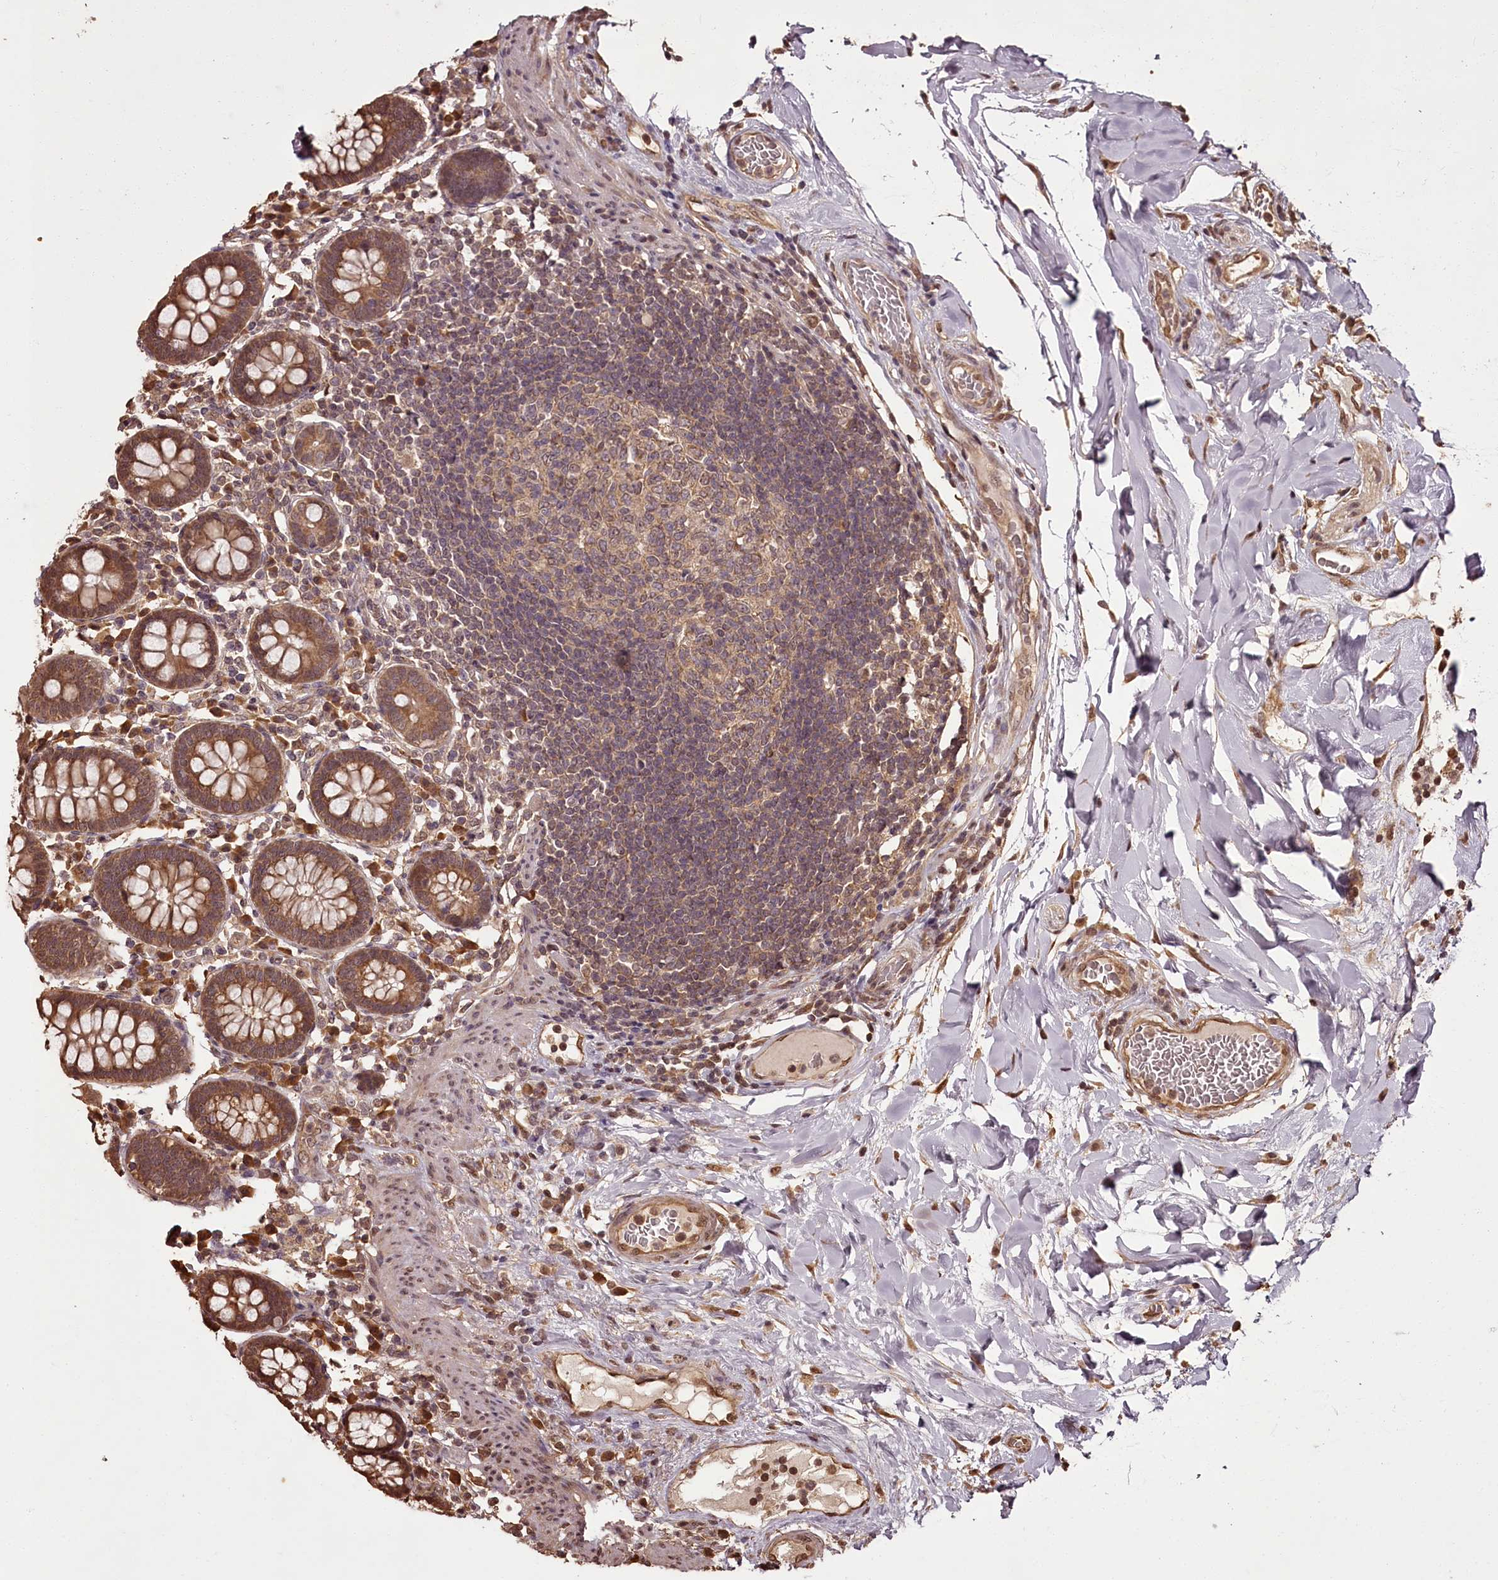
{"staining": {"intensity": "moderate", "quantity": ">75%", "location": "cytoplasmic/membranous,nuclear"}, "tissue": "colon", "cell_type": "Endothelial cells", "image_type": "normal", "snomed": [{"axis": "morphology", "description": "Normal tissue, NOS"}, {"axis": "topography", "description": "Colon"}], "caption": "A high-resolution histopathology image shows immunohistochemistry staining of unremarkable colon, which displays moderate cytoplasmic/membranous,nuclear positivity in about >75% of endothelial cells.", "gene": "NPRL2", "patient": {"sex": "female", "age": 79}}